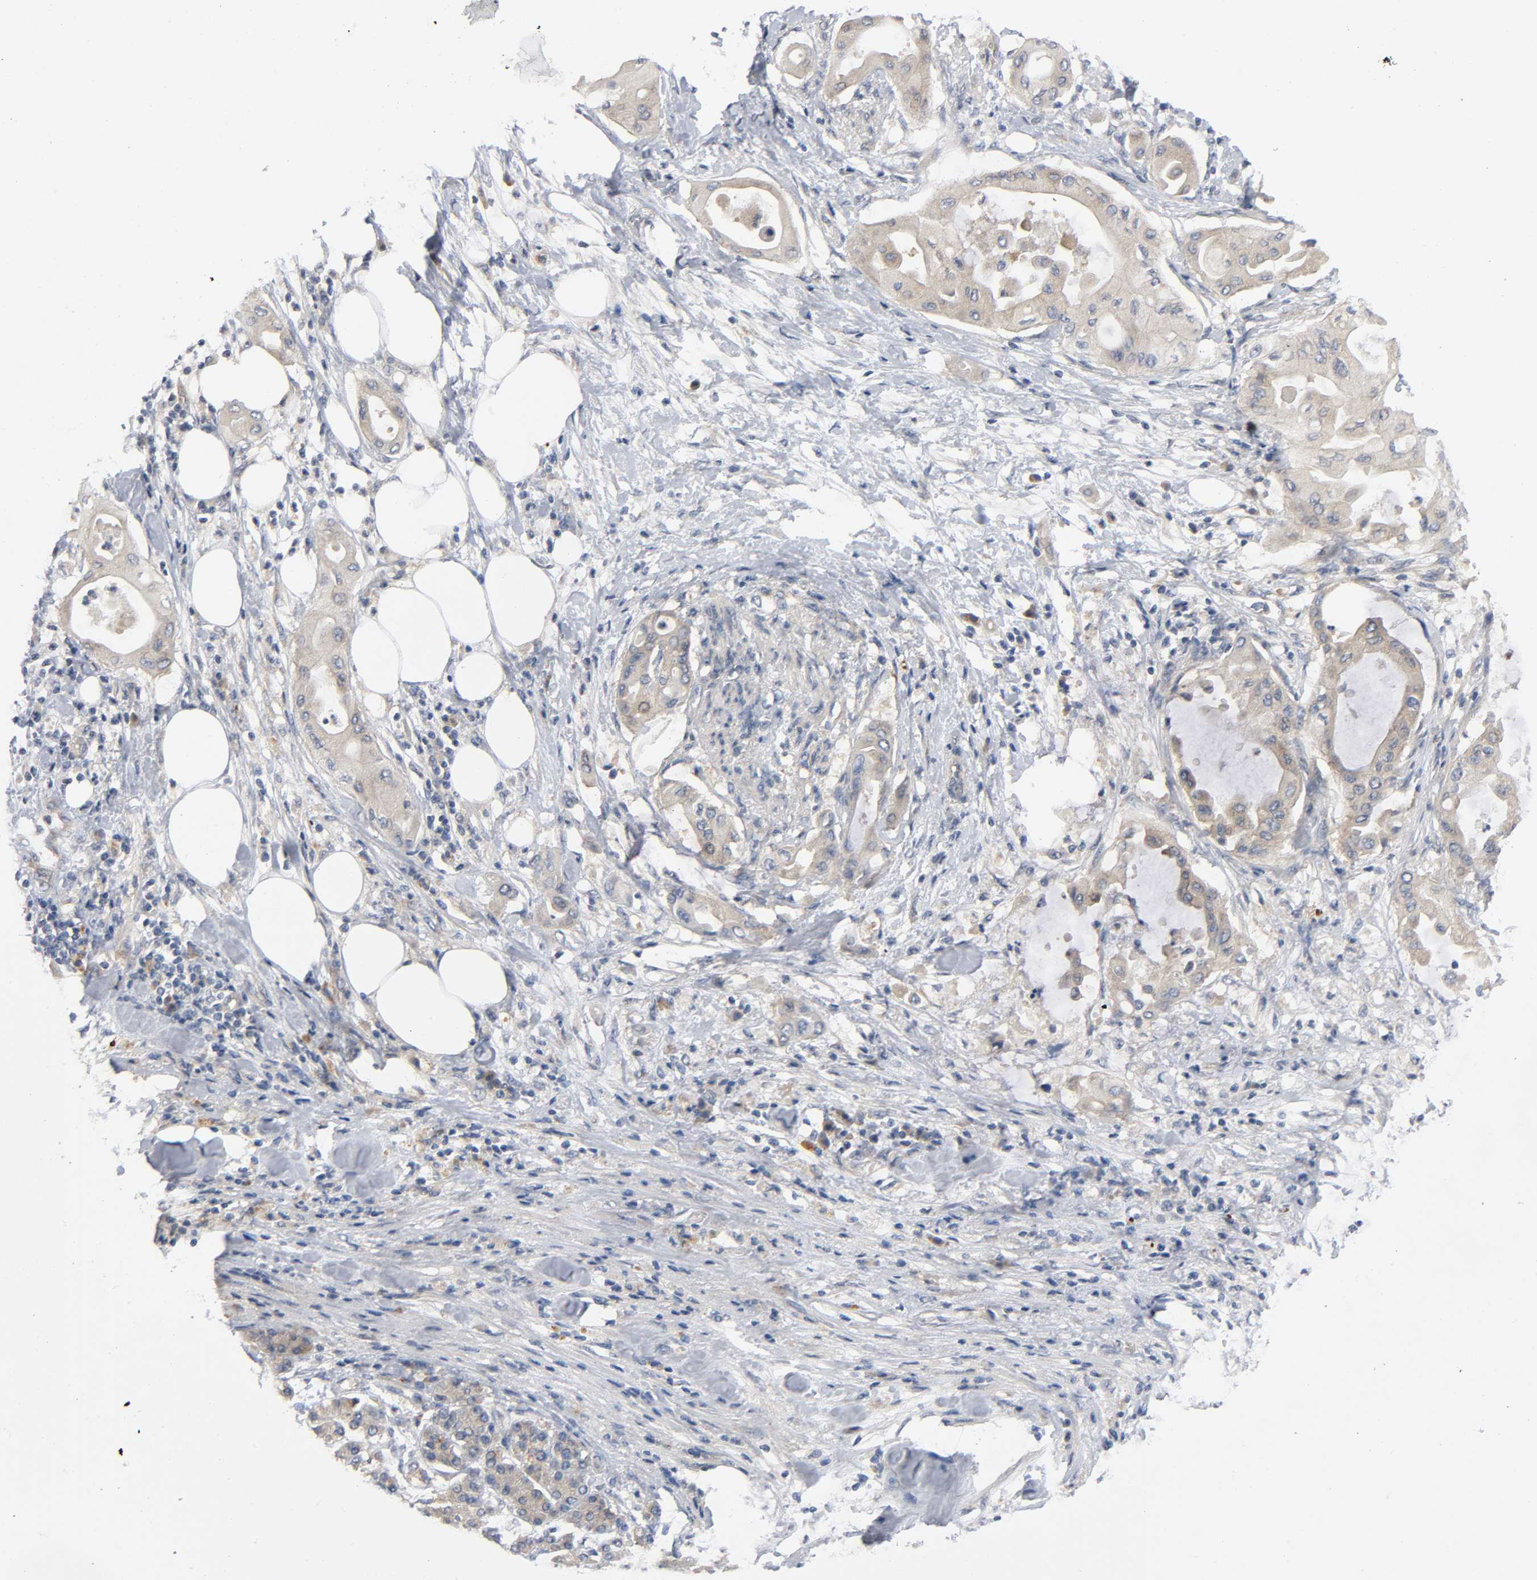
{"staining": {"intensity": "moderate", "quantity": ">75%", "location": "cytoplasmic/membranous"}, "tissue": "pancreatic cancer", "cell_type": "Tumor cells", "image_type": "cancer", "snomed": [{"axis": "morphology", "description": "Adenocarcinoma, NOS"}, {"axis": "morphology", "description": "Adenocarcinoma, metastatic, NOS"}, {"axis": "topography", "description": "Lymph node"}, {"axis": "topography", "description": "Pancreas"}, {"axis": "topography", "description": "Duodenum"}], "caption": "This histopathology image shows immunohistochemistry (IHC) staining of metastatic adenocarcinoma (pancreatic), with medium moderate cytoplasmic/membranous staining in approximately >75% of tumor cells.", "gene": "HDAC6", "patient": {"sex": "female", "age": 64}}